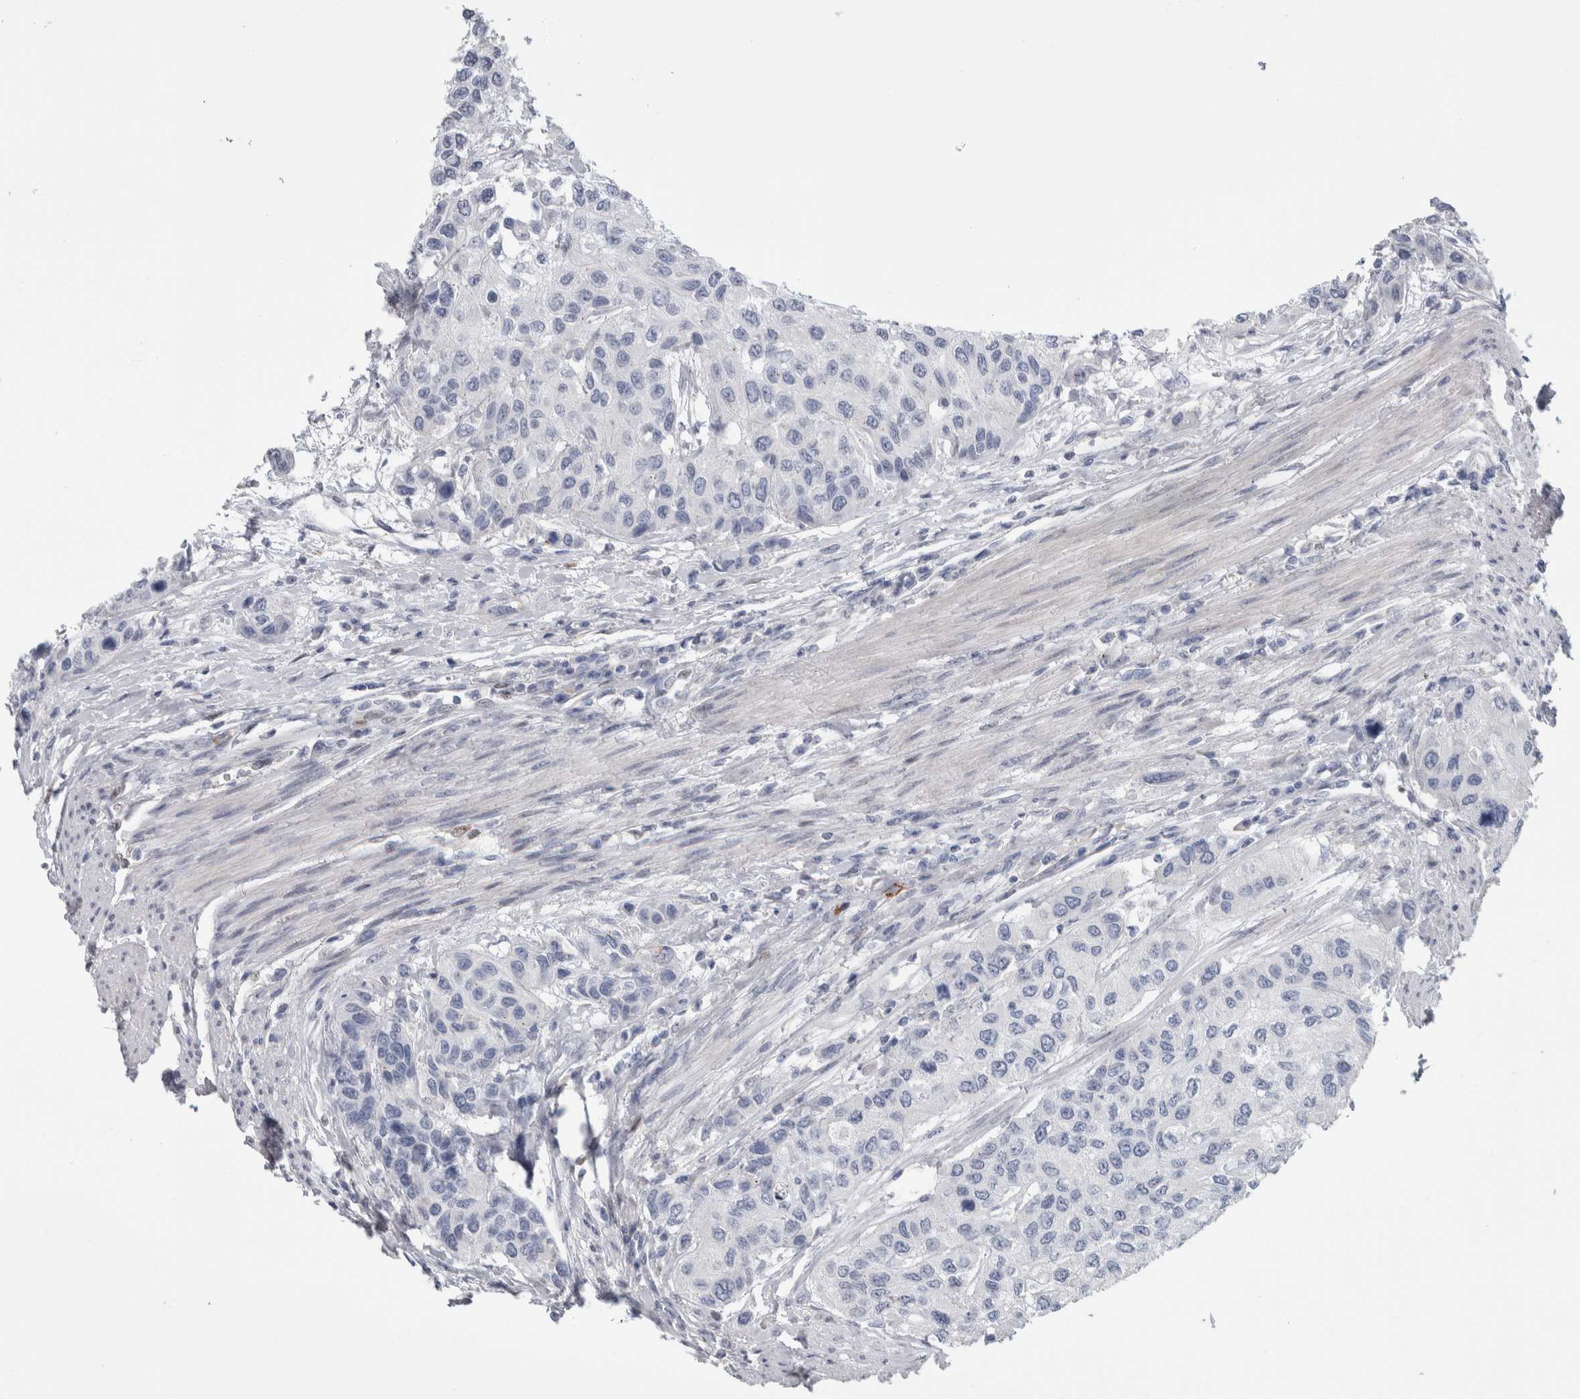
{"staining": {"intensity": "negative", "quantity": "none", "location": "none"}, "tissue": "urothelial cancer", "cell_type": "Tumor cells", "image_type": "cancer", "snomed": [{"axis": "morphology", "description": "Urothelial carcinoma, High grade"}, {"axis": "topography", "description": "Urinary bladder"}], "caption": "IHC of urothelial cancer shows no expression in tumor cells. Nuclei are stained in blue.", "gene": "IL33", "patient": {"sex": "female", "age": 56}}